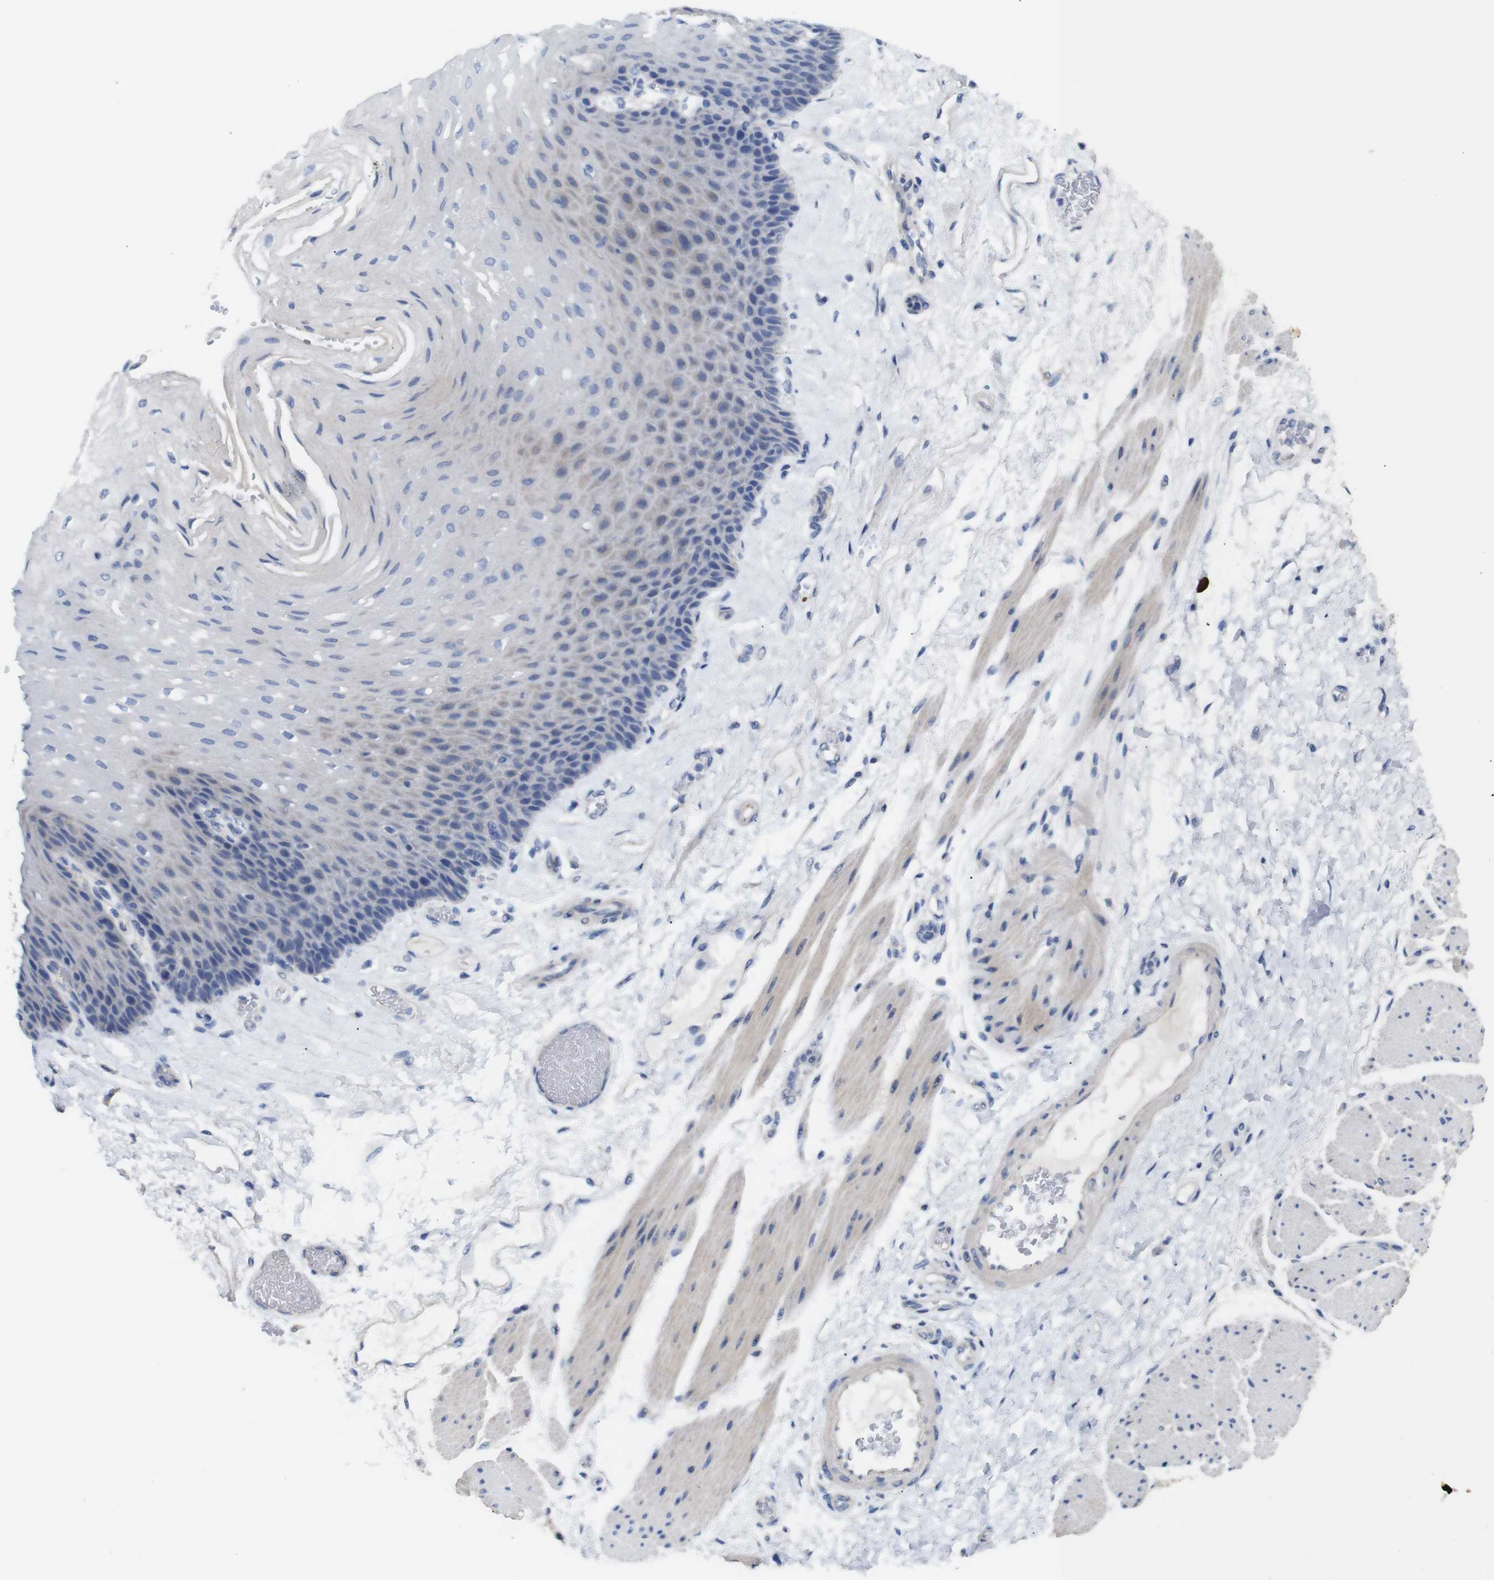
{"staining": {"intensity": "negative", "quantity": "none", "location": "none"}, "tissue": "esophagus", "cell_type": "Squamous epithelial cells", "image_type": "normal", "snomed": [{"axis": "morphology", "description": "Normal tissue, NOS"}, {"axis": "topography", "description": "Esophagus"}], "caption": "Protein analysis of benign esophagus displays no significant staining in squamous epithelial cells. (Stains: DAB immunohistochemistry (IHC) with hematoxylin counter stain, Microscopy: brightfield microscopy at high magnification).", "gene": "ALOX15", "patient": {"sex": "female", "age": 72}}